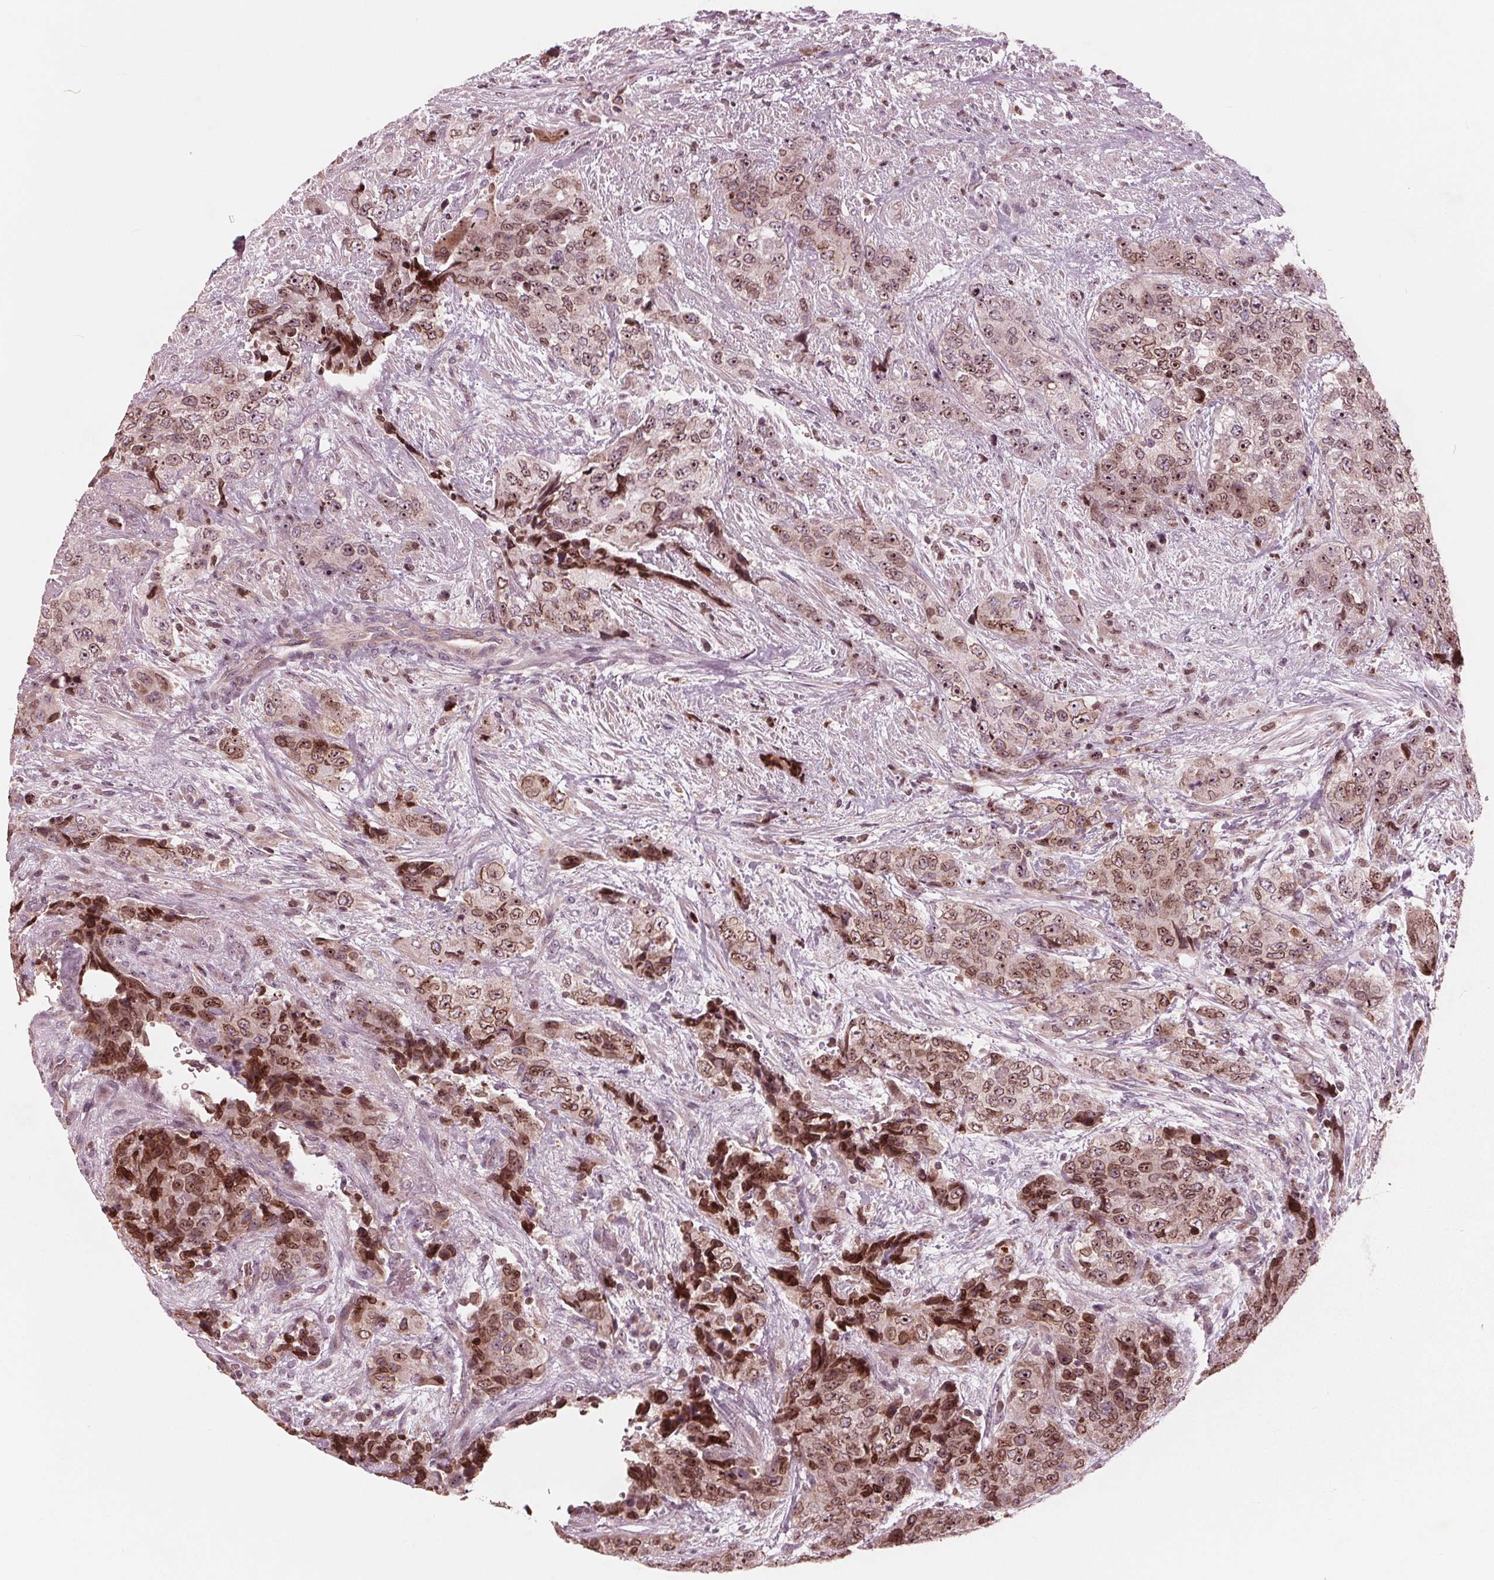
{"staining": {"intensity": "moderate", "quantity": ">75%", "location": "cytoplasmic/membranous,nuclear"}, "tissue": "urothelial cancer", "cell_type": "Tumor cells", "image_type": "cancer", "snomed": [{"axis": "morphology", "description": "Urothelial carcinoma, High grade"}, {"axis": "topography", "description": "Urinary bladder"}], "caption": "Immunohistochemical staining of human urothelial carcinoma (high-grade) displays moderate cytoplasmic/membranous and nuclear protein expression in about >75% of tumor cells. The staining was performed using DAB to visualize the protein expression in brown, while the nuclei were stained in blue with hematoxylin (Magnification: 20x).", "gene": "NUP210", "patient": {"sex": "female", "age": 78}}